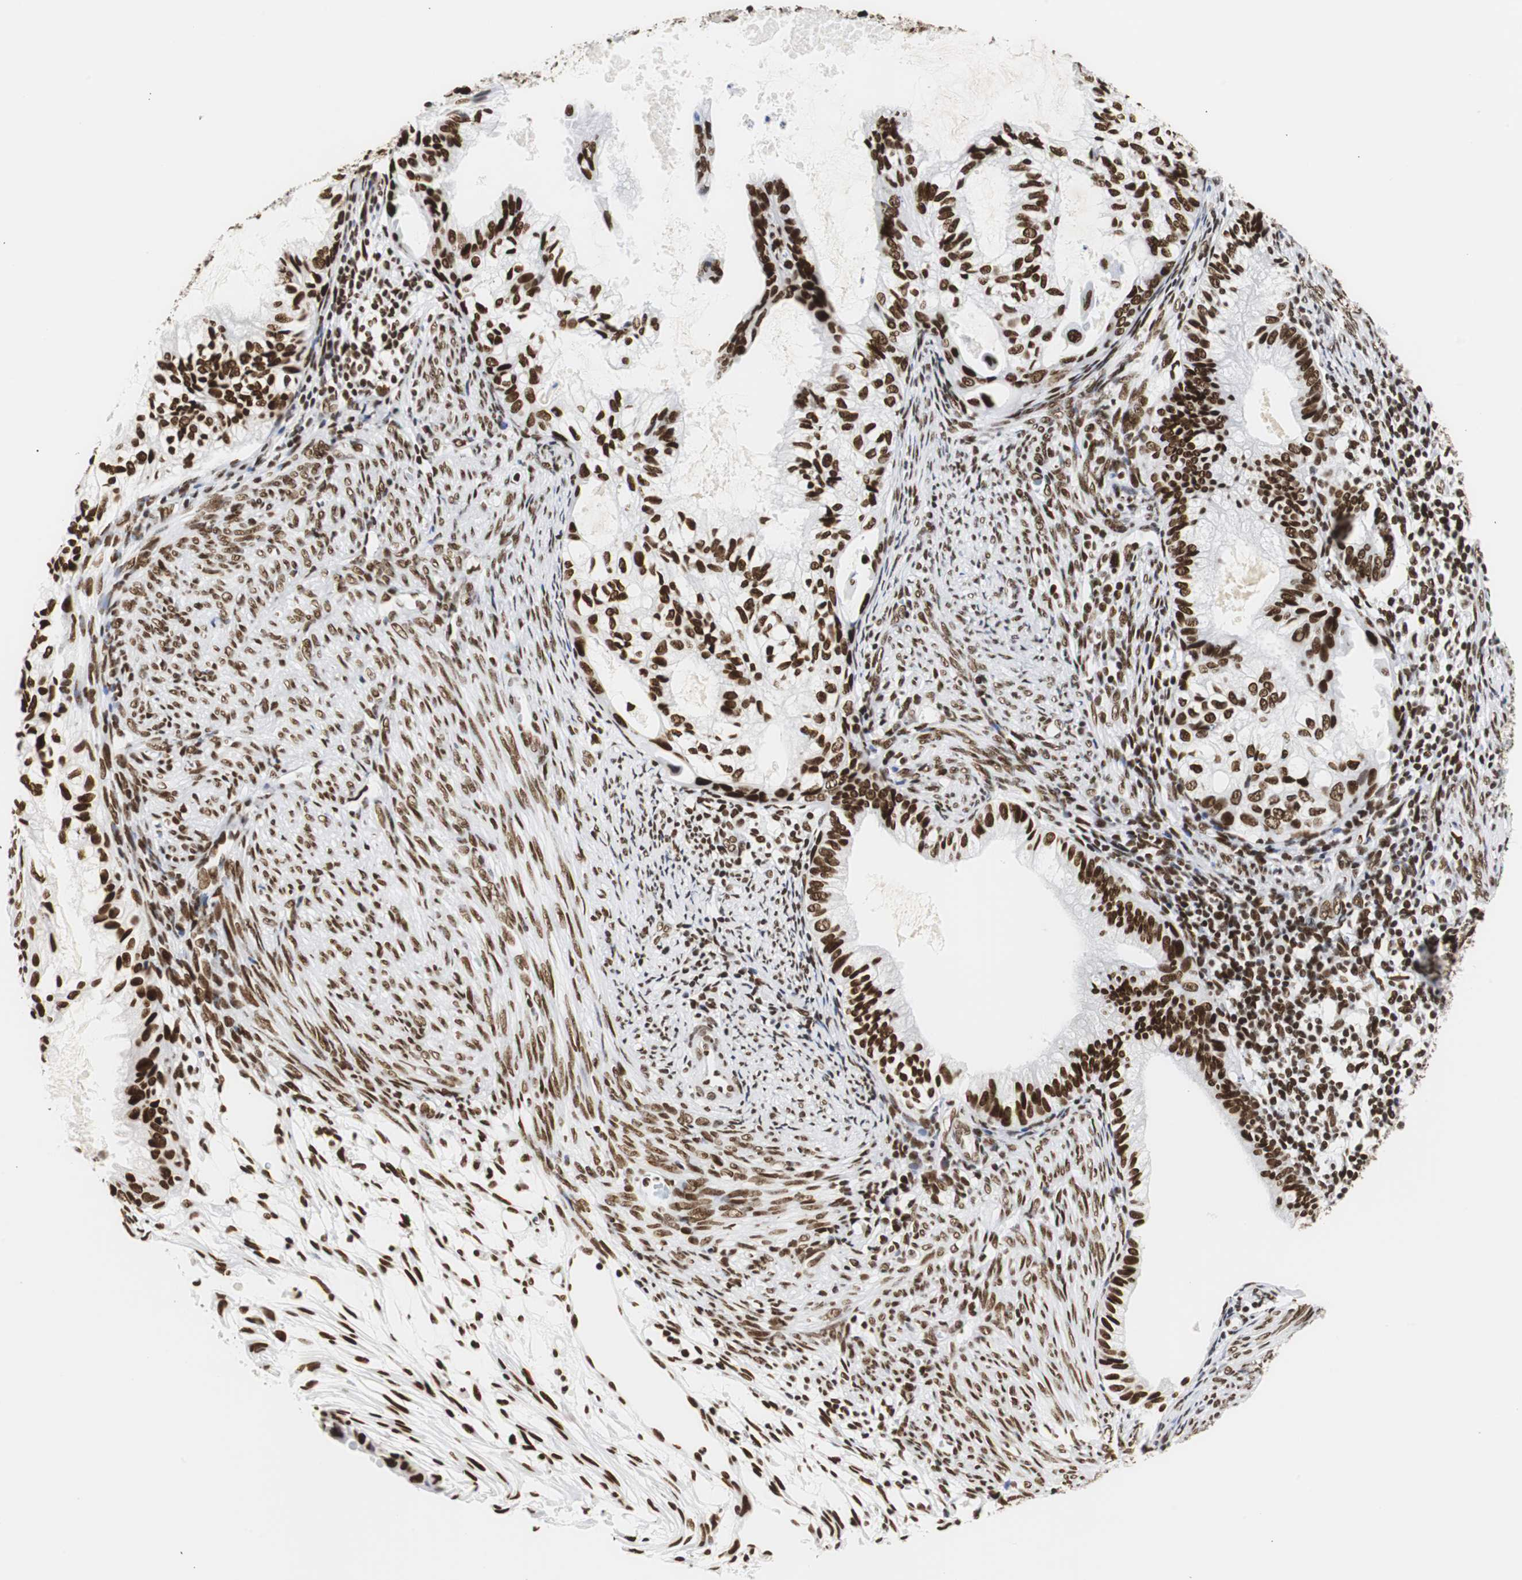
{"staining": {"intensity": "strong", "quantity": ">75%", "location": "nuclear"}, "tissue": "cervical cancer", "cell_type": "Tumor cells", "image_type": "cancer", "snomed": [{"axis": "morphology", "description": "Normal tissue, NOS"}, {"axis": "morphology", "description": "Adenocarcinoma, NOS"}, {"axis": "topography", "description": "Cervix"}, {"axis": "topography", "description": "Endometrium"}], "caption": "DAB immunohistochemical staining of human adenocarcinoma (cervical) demonstrates strong nuclear protein positivity in about >75% of tumor cells. (Brightfield microscopy of DAB IHC at high magnification).", "gene": "HNRNPH2", "patient": {"sex": "female", "age": 86}}